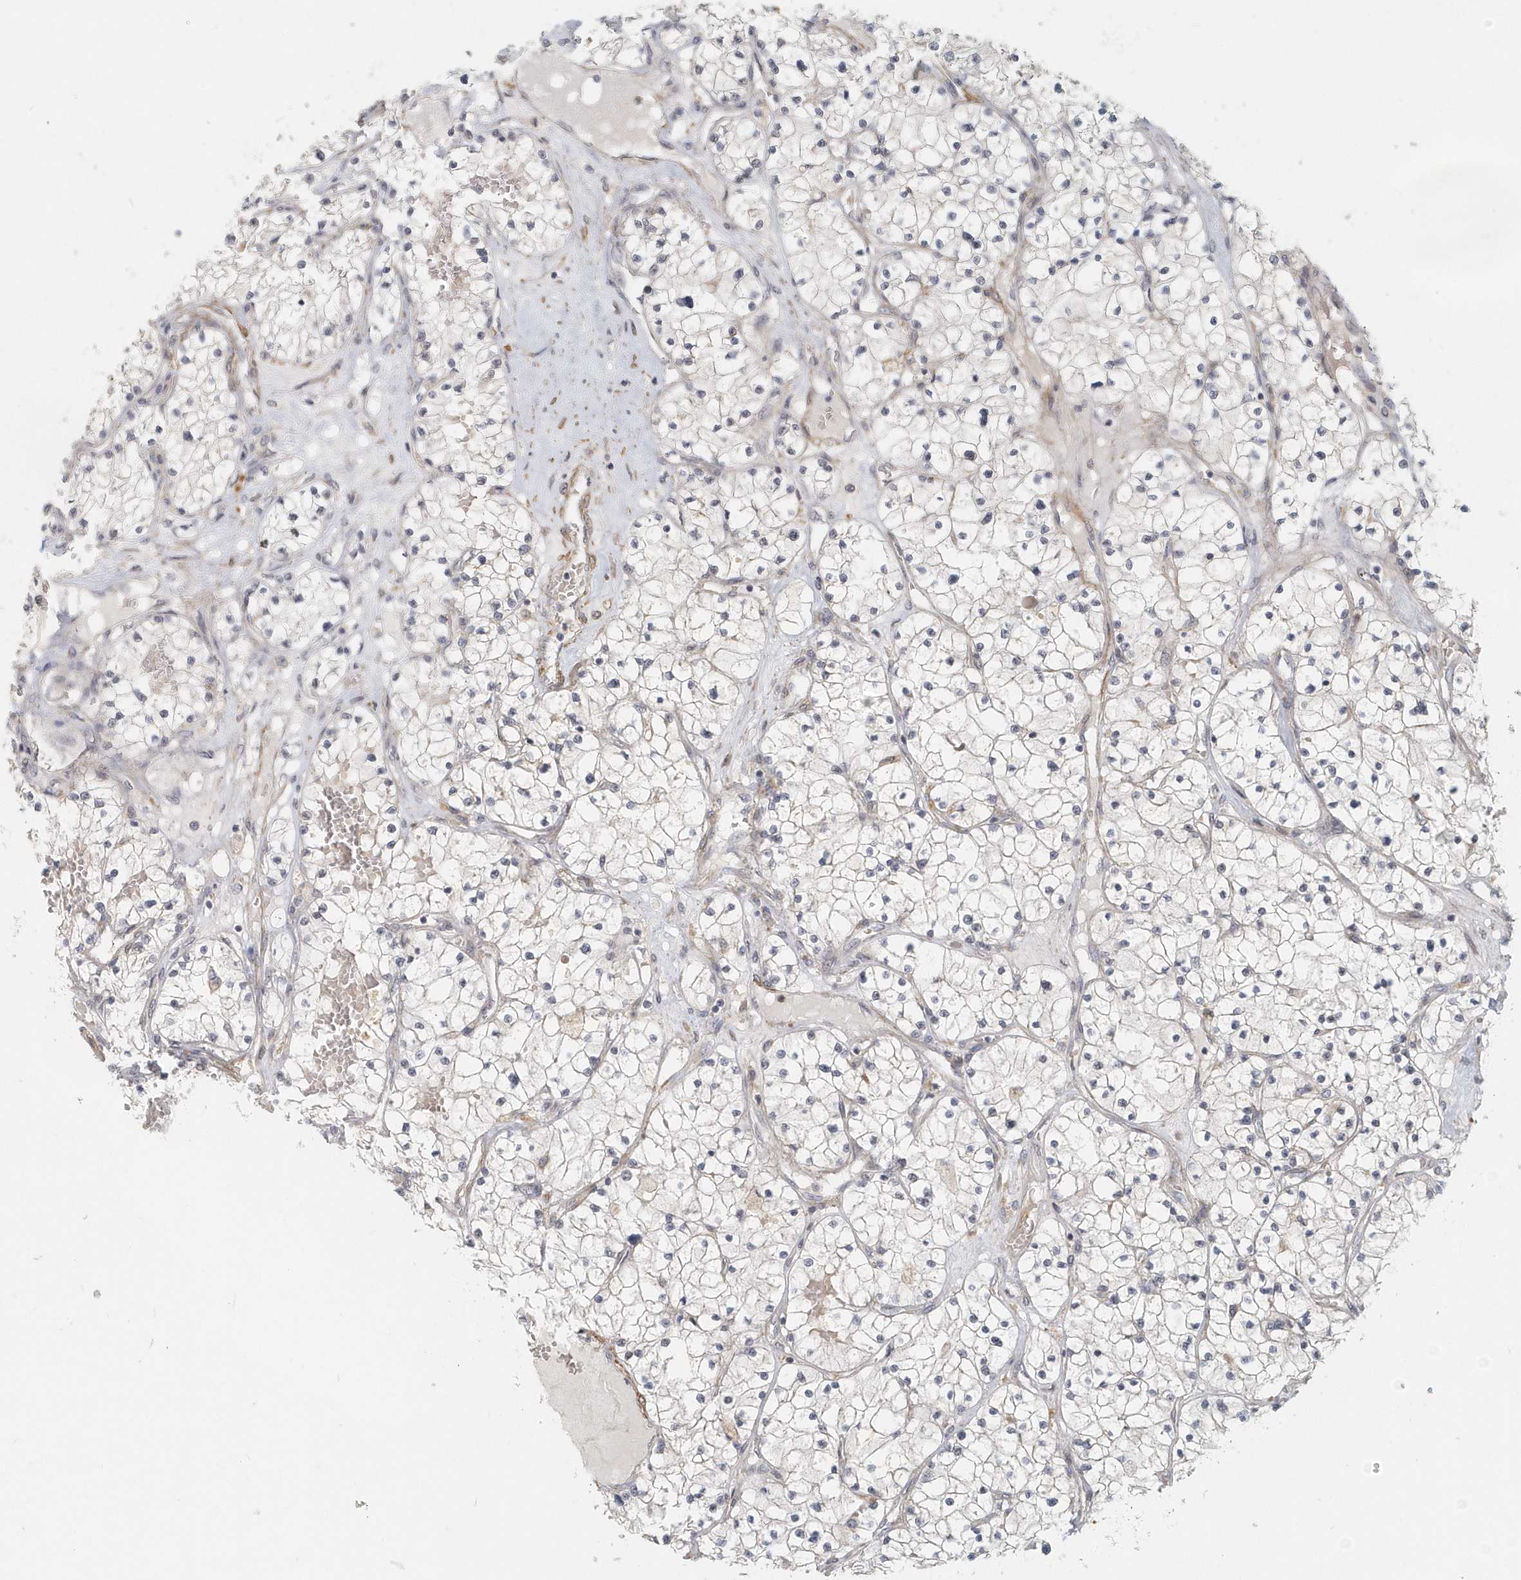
{"staining": {"intensity": "negative", "quantity": "none", "location": "none"}, "tissue": "renal cancer", "cell_type": "Tumor cells", "image_type": "cancer", "snomed": [{"axis": "morphology", "description": "Normal tissue, NOS"}, {"axis": "morphology", "description": "Adenocarcinoma, NOS"}, {"axis": "topography", "description": "Kidney"}], "caption": "IHC histopathology image of neoplastic tissue: human renal cancer (adenocarcinoma) stained with DAB shows no significant protein staining in tumor cells.", "gene": "NAPB", "patient": {"sex": "male", "age": 68}}